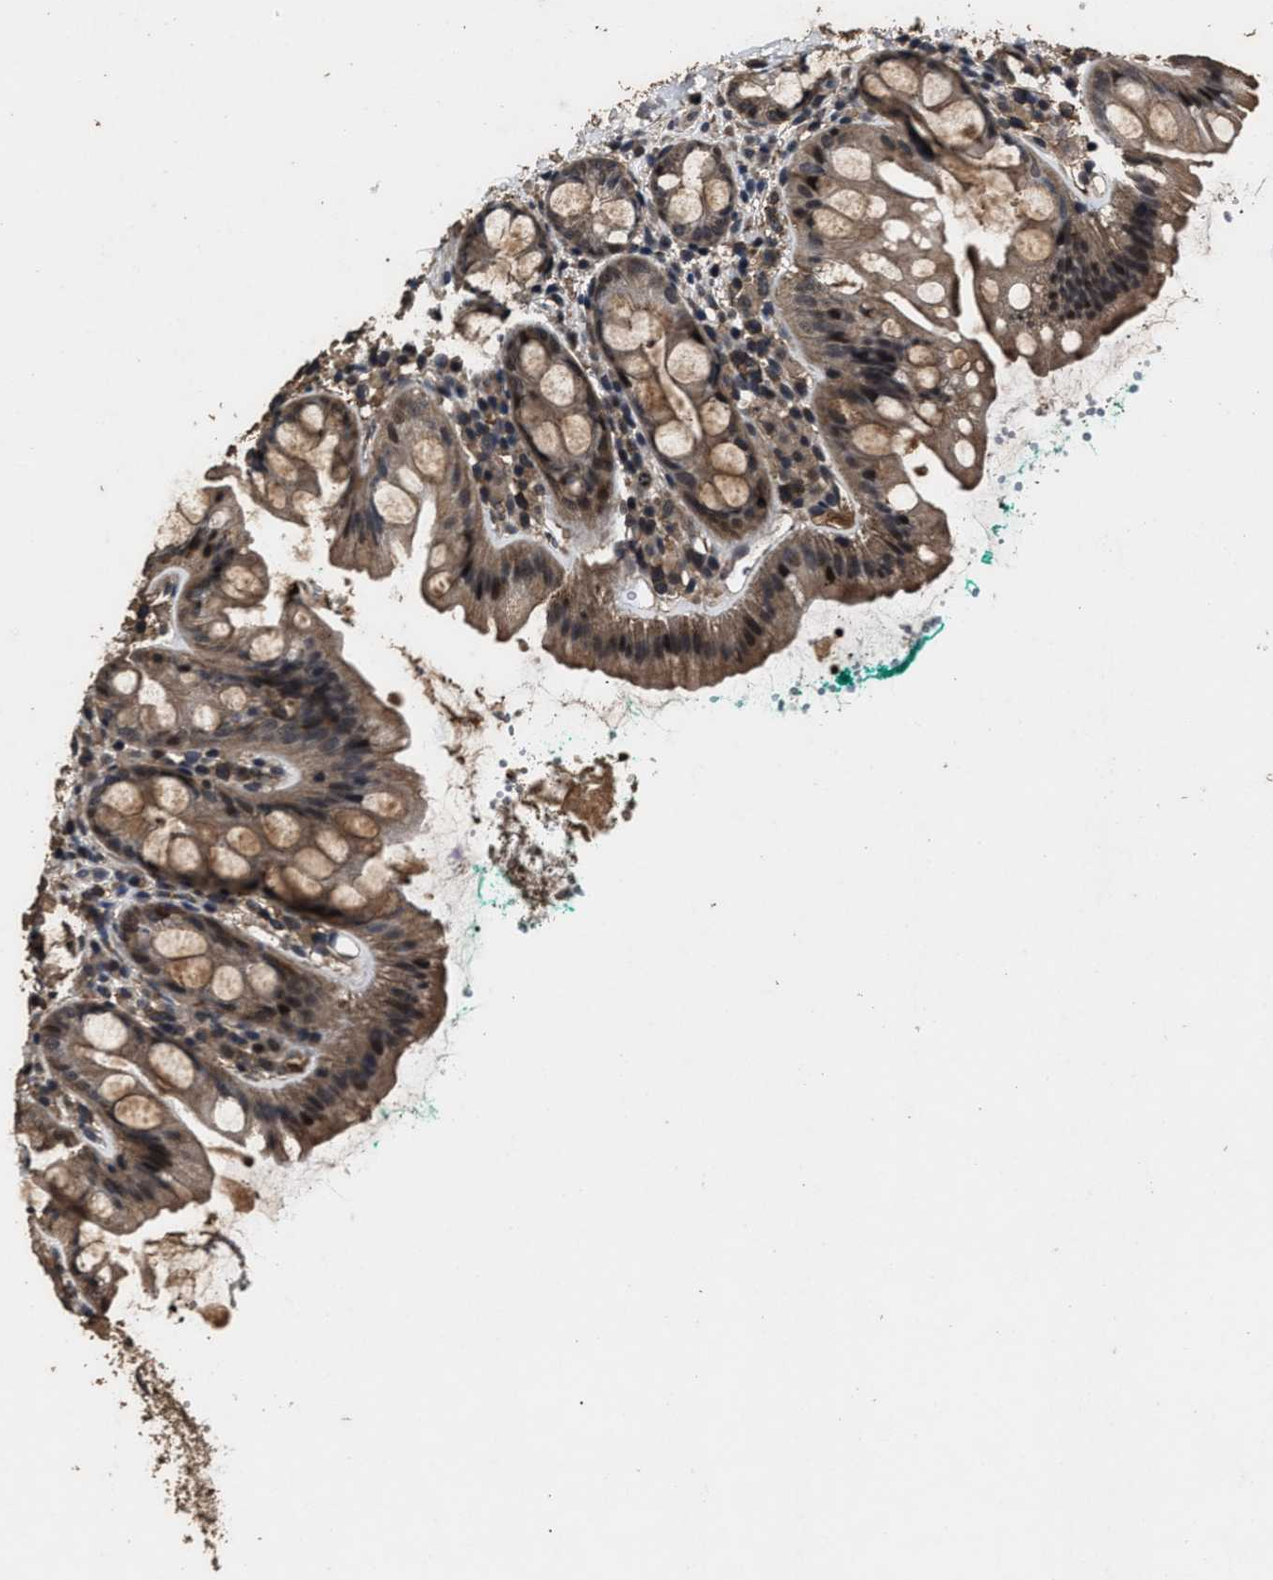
{"staining": {"intensity": "moderate", "quantity": ">75%", "location": "cytoplasmic/membranous"}, "tissue": "rectum", "cell_type": "Glandular cells", "image_type": "normal", "snomed": [{"axis": "morphology", "description": "Normal tissue, NOS"}, {"axis": "topography", "description": "Rectum"}], "caption": "Approximately >75% of glandular cells in benign human rectum reveal moderate cytoplasmic/membranous protein expression as visualized by brown immunohistochemical staining.", "gene": "RSBN1L", "patient": {"sex": "female", "age": 65}}